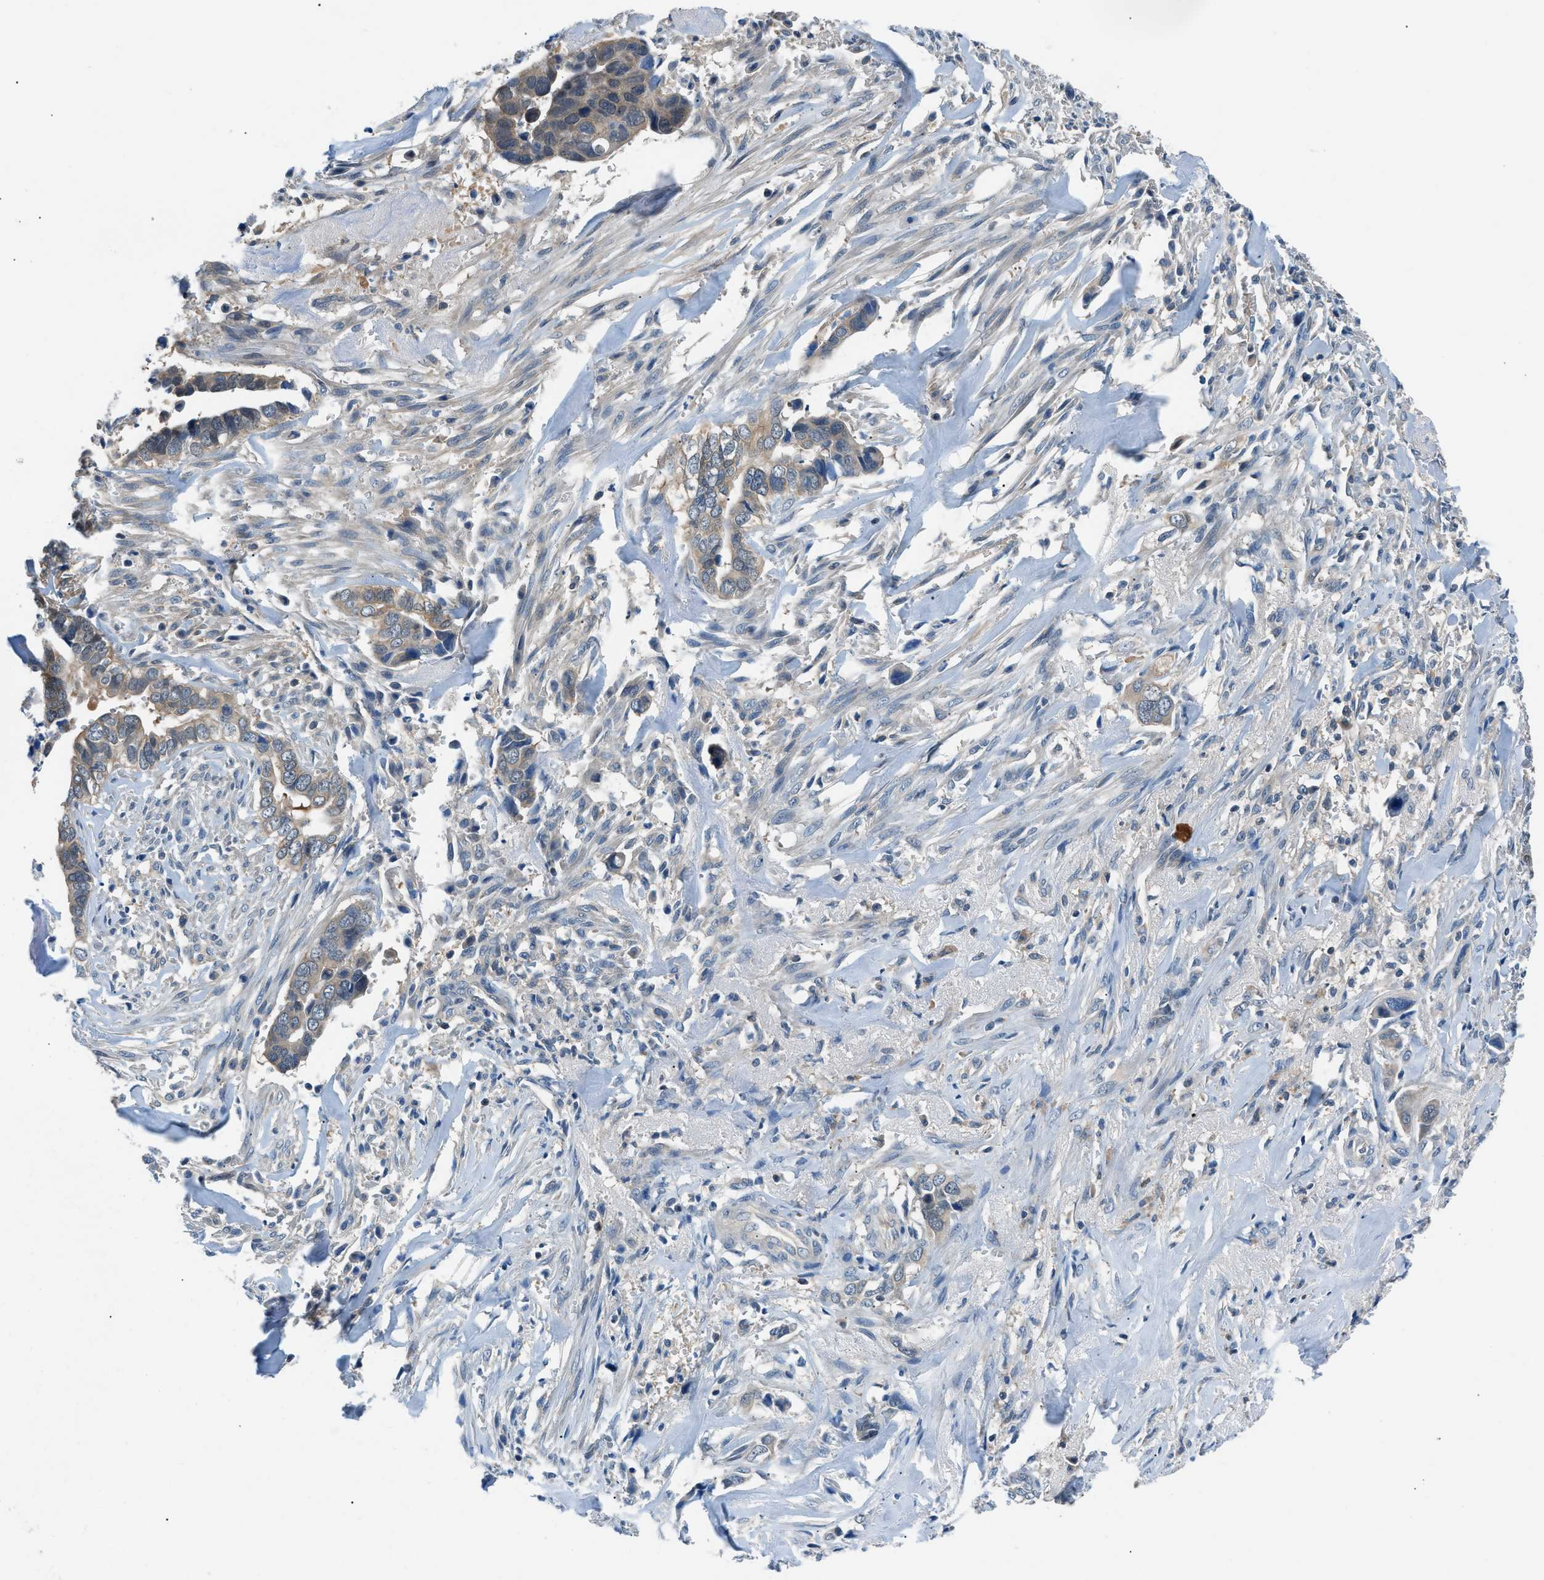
{"staining": {"intensity": "weak", "quantity": ">75%", "location": "cytoplasmic/membranous"}, "tissue": "liver cancer", "cell_type": "Tumor cells", "image_type": "cancer", "snomed": [{"axis": "morphology", "description": "Cholangiocarcinoma"}, {"axis": "topography", "description": "Liver"}], "caption": "Brown immunohistochemical staining in liver cancer (cholangiocarcinoma) reveals weak cytoplasmic/membranous staining in about >75% of tumor cells.", "gene": "ACP1", "patient": {"sex": "female", "age": 79}}